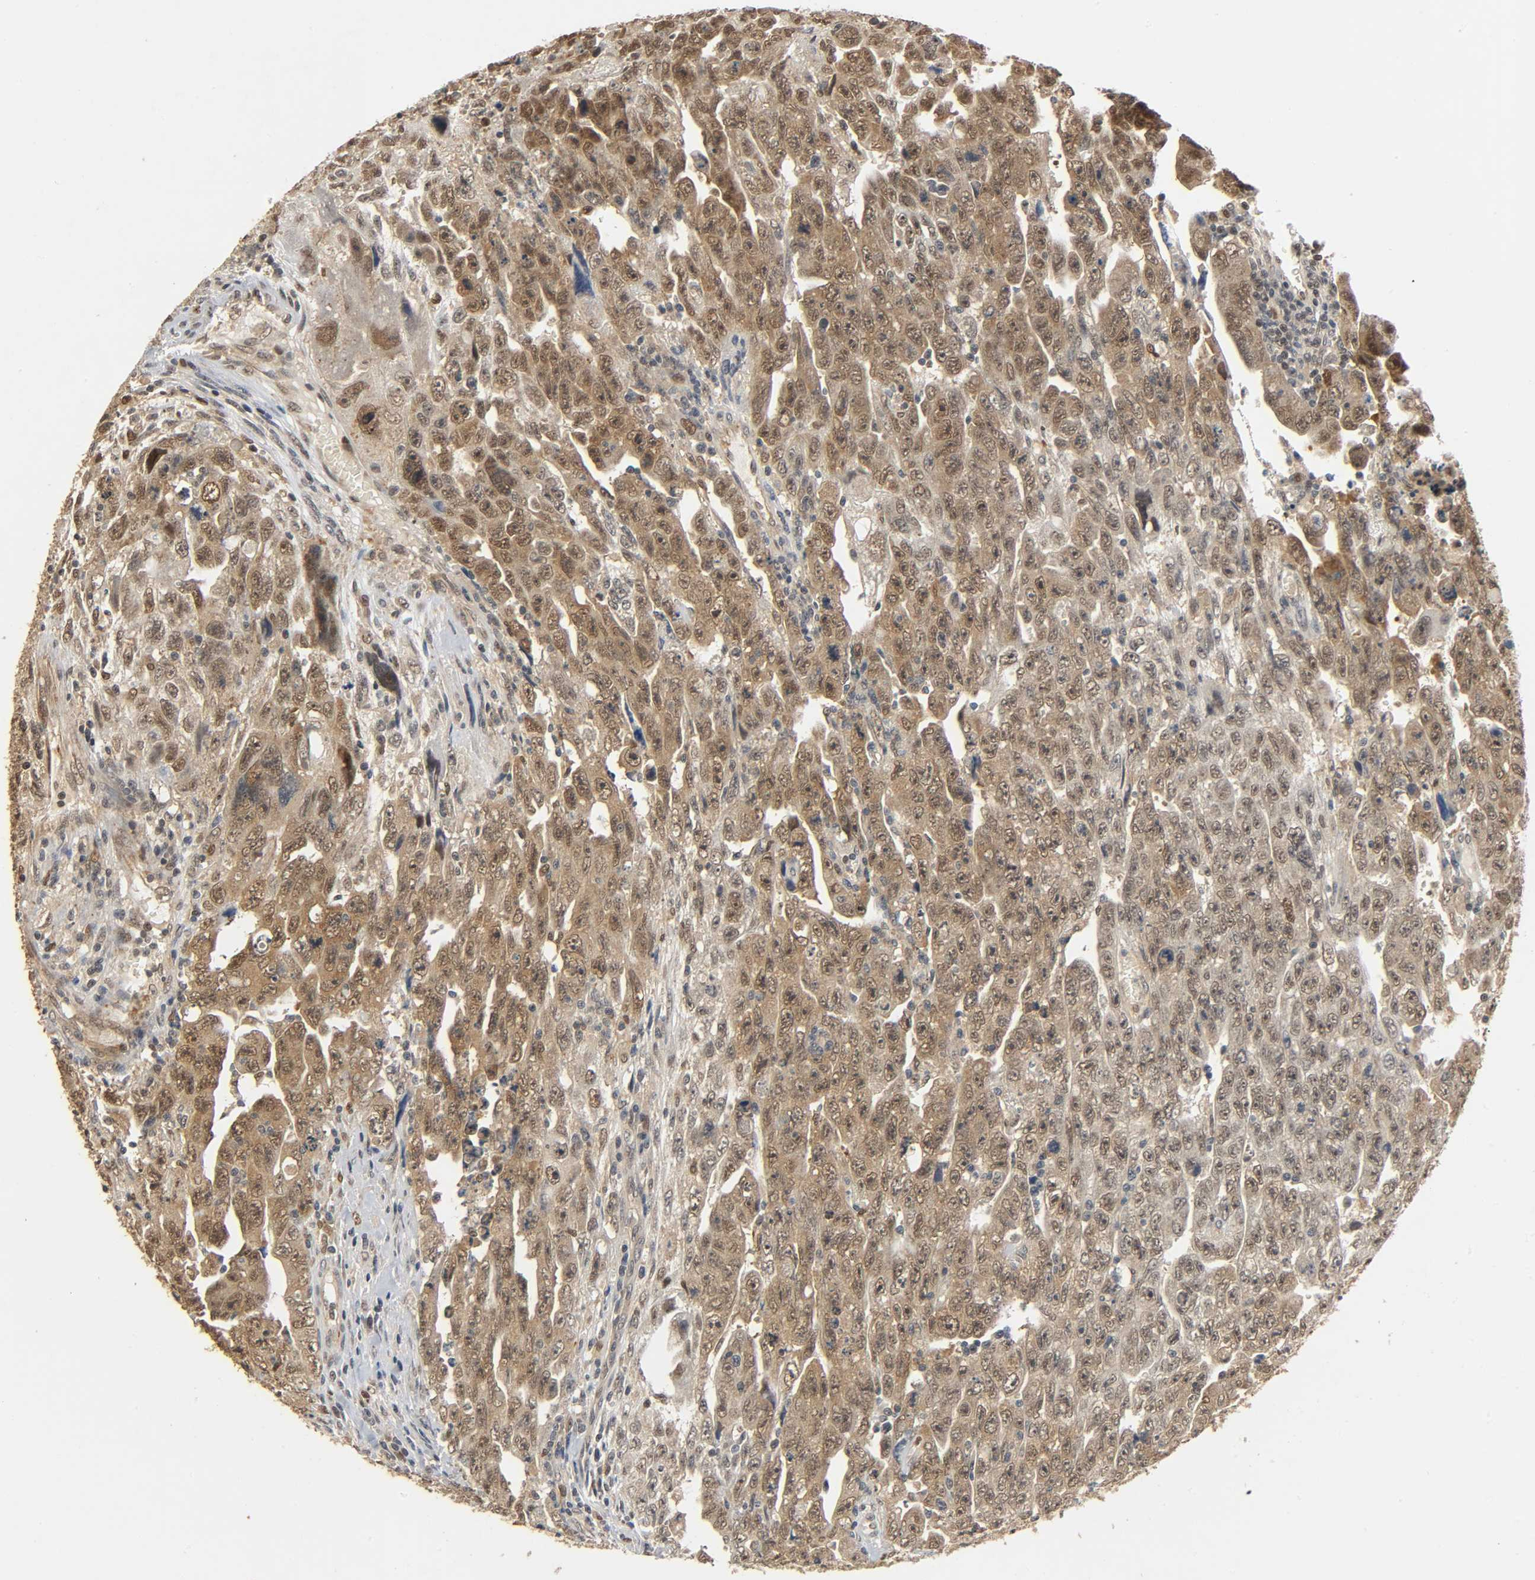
{"staining": {"intensity": "moderate", "quantity": ">75%", "location": "cytoplasmic/membranous,nuclear"}, "tissue": "testis cancer", "cell_type": "Tumor cells", "image_type": "cancer", "snomed": [{"axis": "morphology", "description": "Carcinoma, Embryonal, NOS"}, {"axis": "topography", "description": "Testis"}], "caption": "DAB (3,3'-diaminobenzidine) immunohistochemical staining of human testis embryonal carcinoma demonstrates moderate cytoplasmic/membranous and nuclear protein staining in approximately >75% of tumor cells.", "gene": "ZFPM2", "patient": {"sex": "male", "age": 28}}